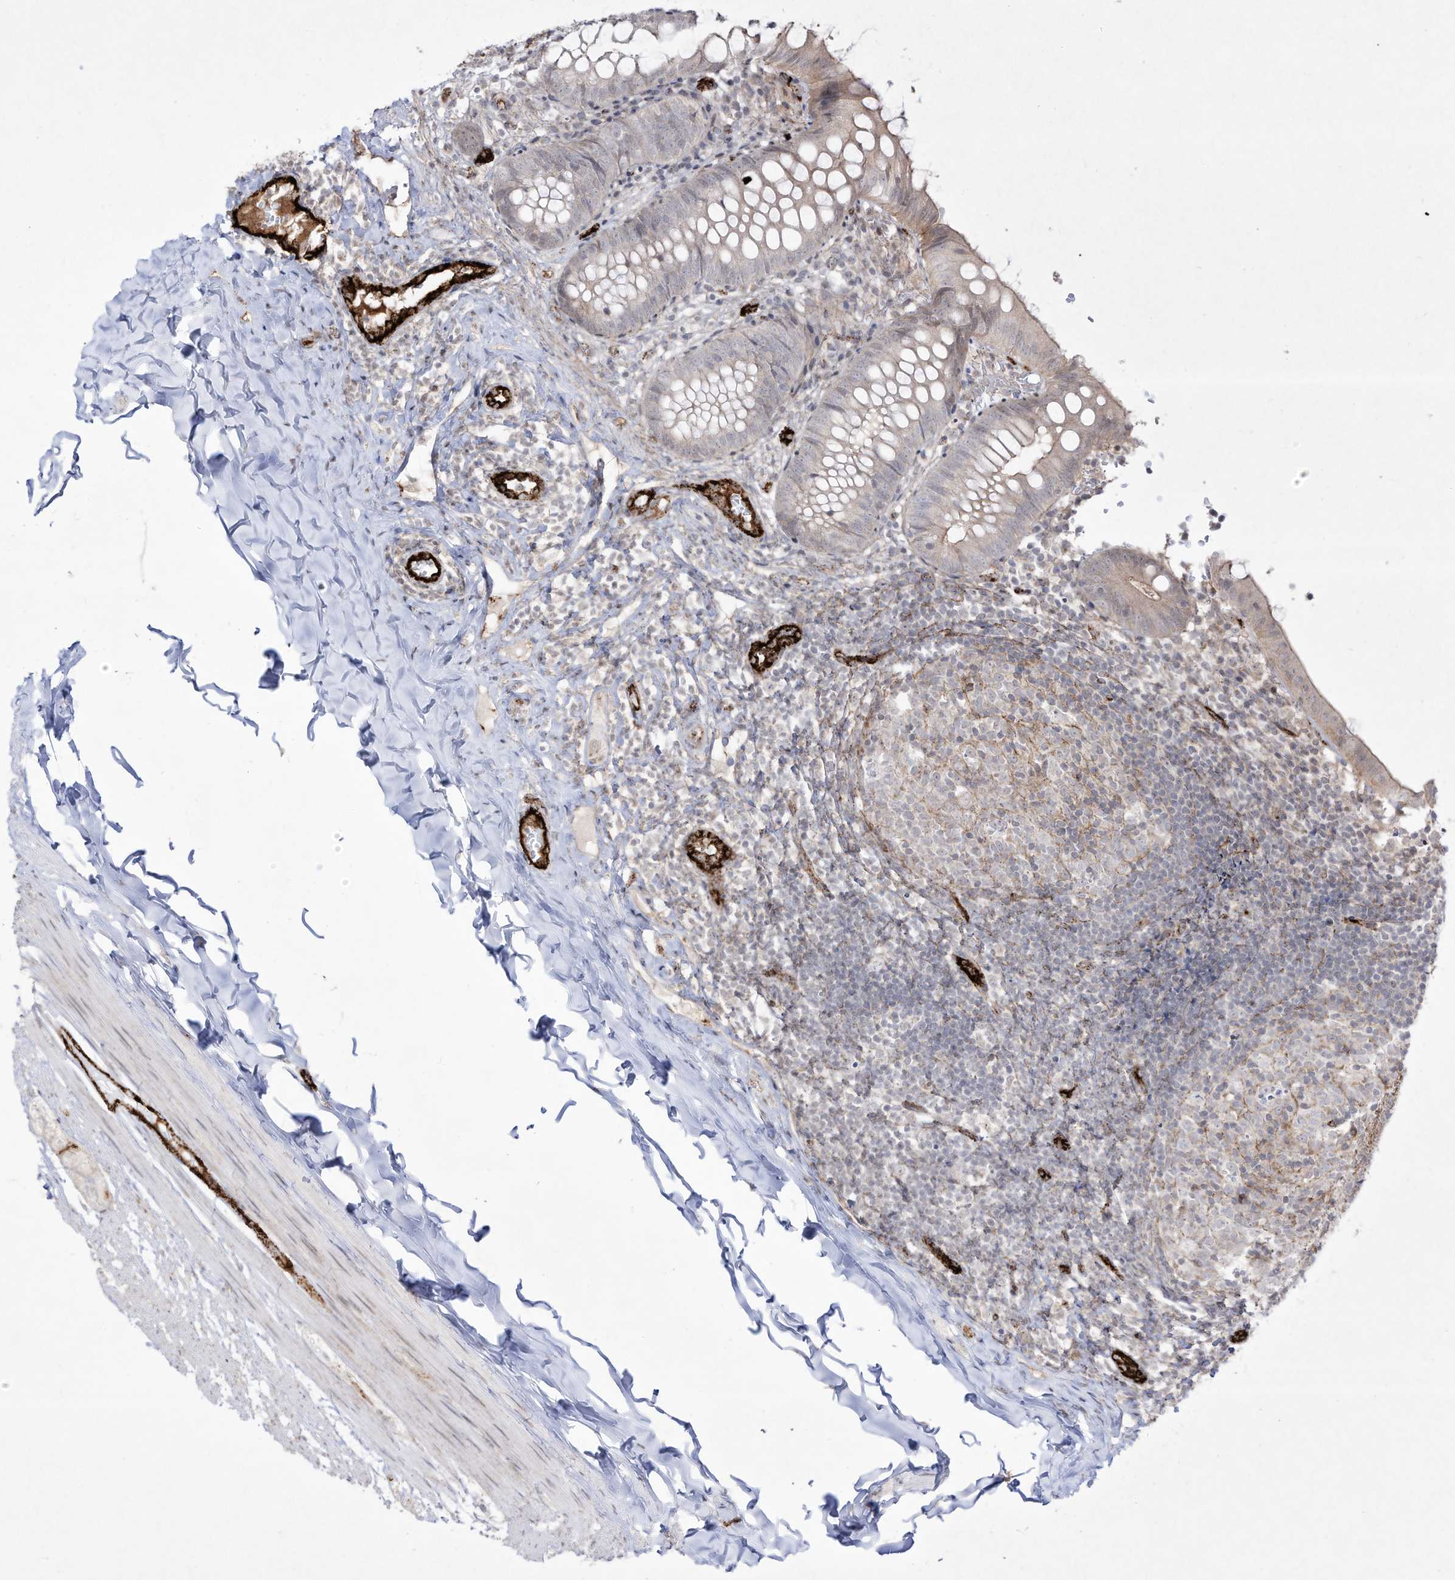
{"staining": {"intensity": "weak", "quantity": "<25%", "location": "cytoplasmic/membranous"}, "tissue": "appendix", "cell_type": "Glandular cells", "image_type": "normal", "snomed": [{"axis": "morphology", "description": "Normal tissue, NOS"}, {"axis": "topography", "description": "Appendix"}], "caption": "An image of human appendix is negative for staining in glandular cells. (DAB immunohistochemistry (IHC) with hematoxylin counter stain).", "gene": "ZGRF1", "patient": {"sex": "male", "age": 8}}